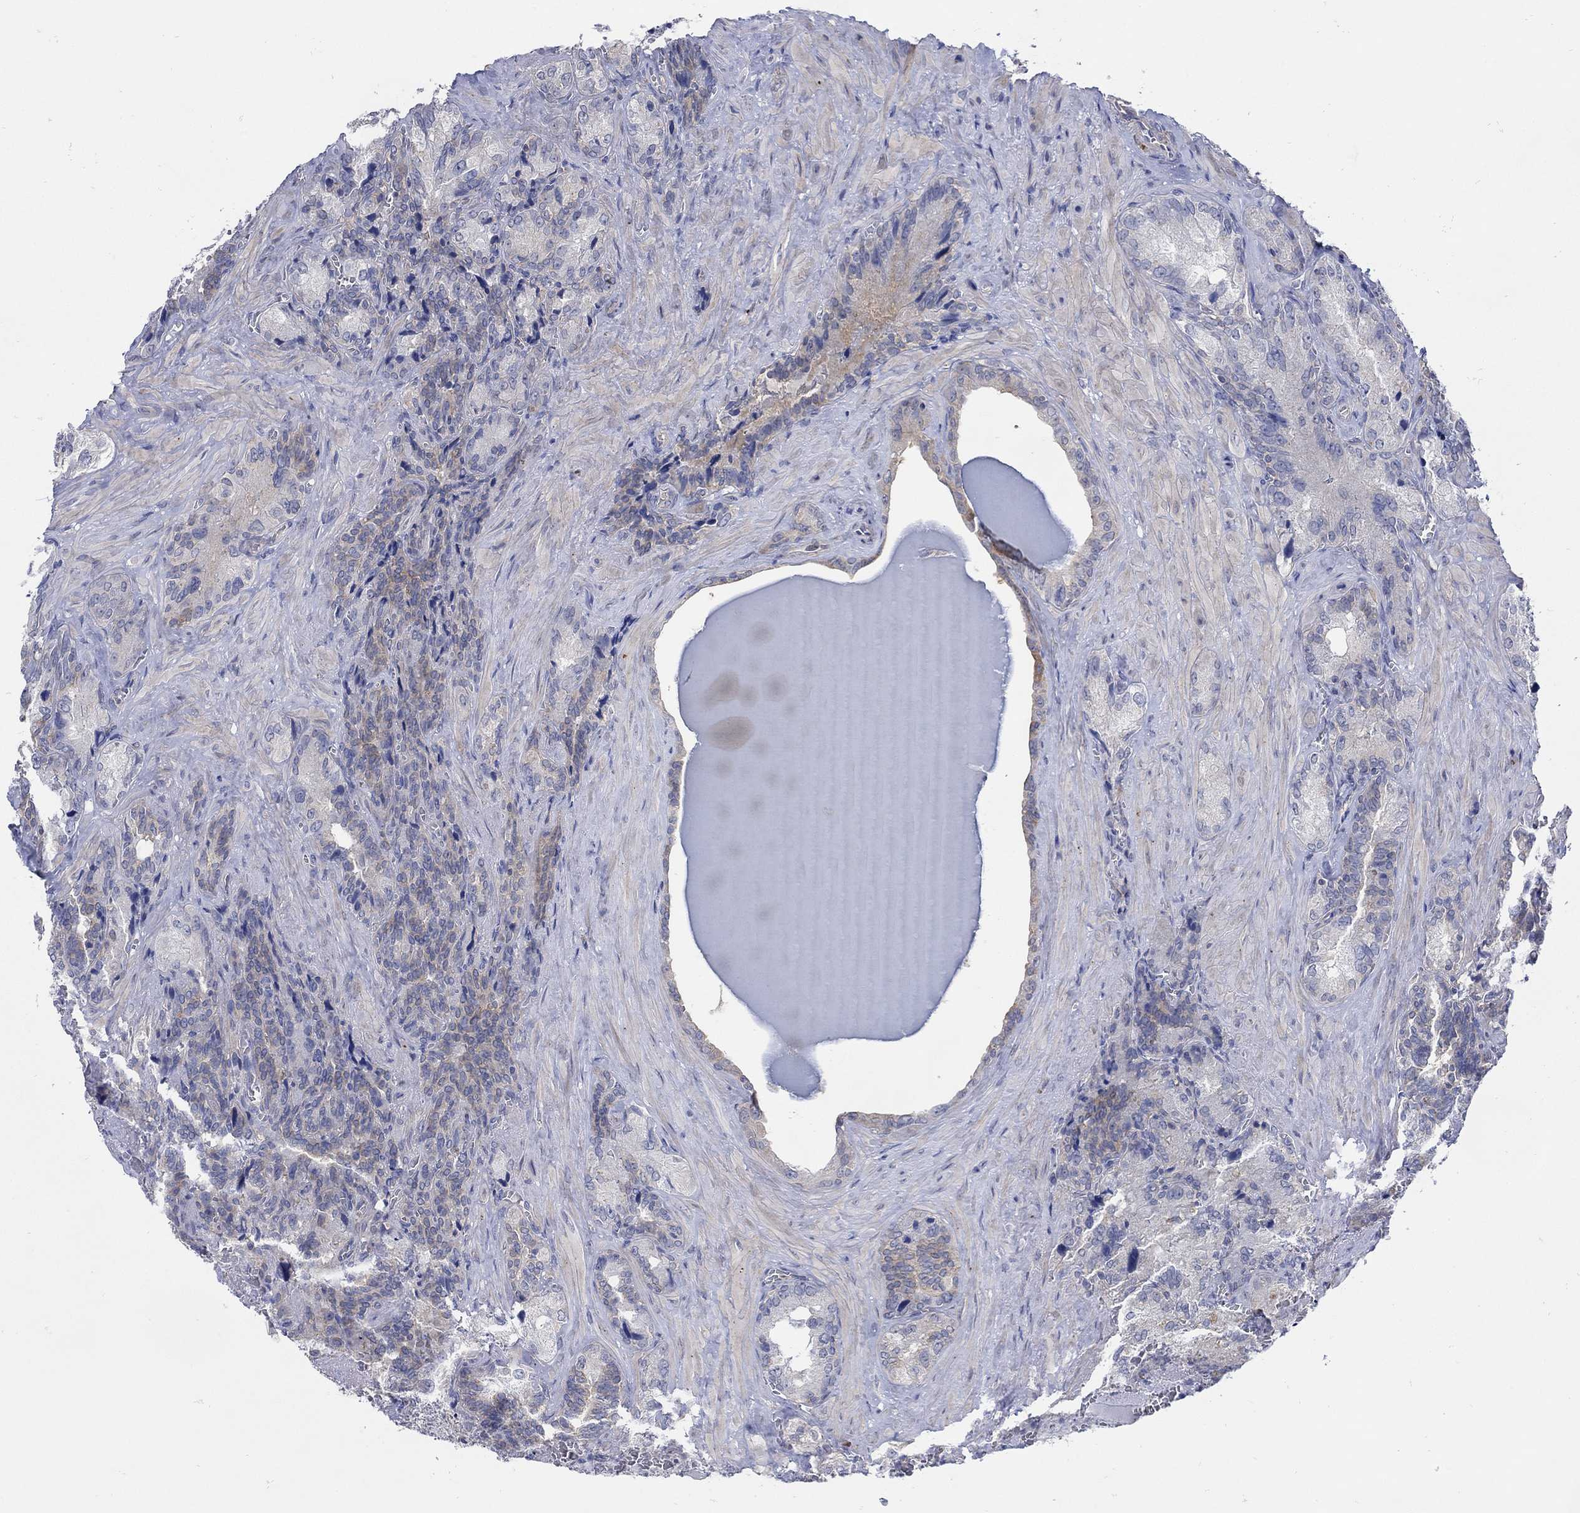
{"staining": {"intensity": "negative", "quantity": "none", "location": "none"}, "tissue": "seminal vesicle", "cell_type": "Glandular cells", "image_type": "normal", "snomed": [{"axis": "morphology", "description": "Normal tissue, NOS"}, {"axis": "topography", "description": "Seminal veicle"}], "caption": "DAB (3,3'-diaminobenzidine) immunohistochemical staining of normal human seminal vesicle reveals no significant positivity in glandular cells.", "gene": "TEKT3", "patient": {"sex": "male", "age": 72}}